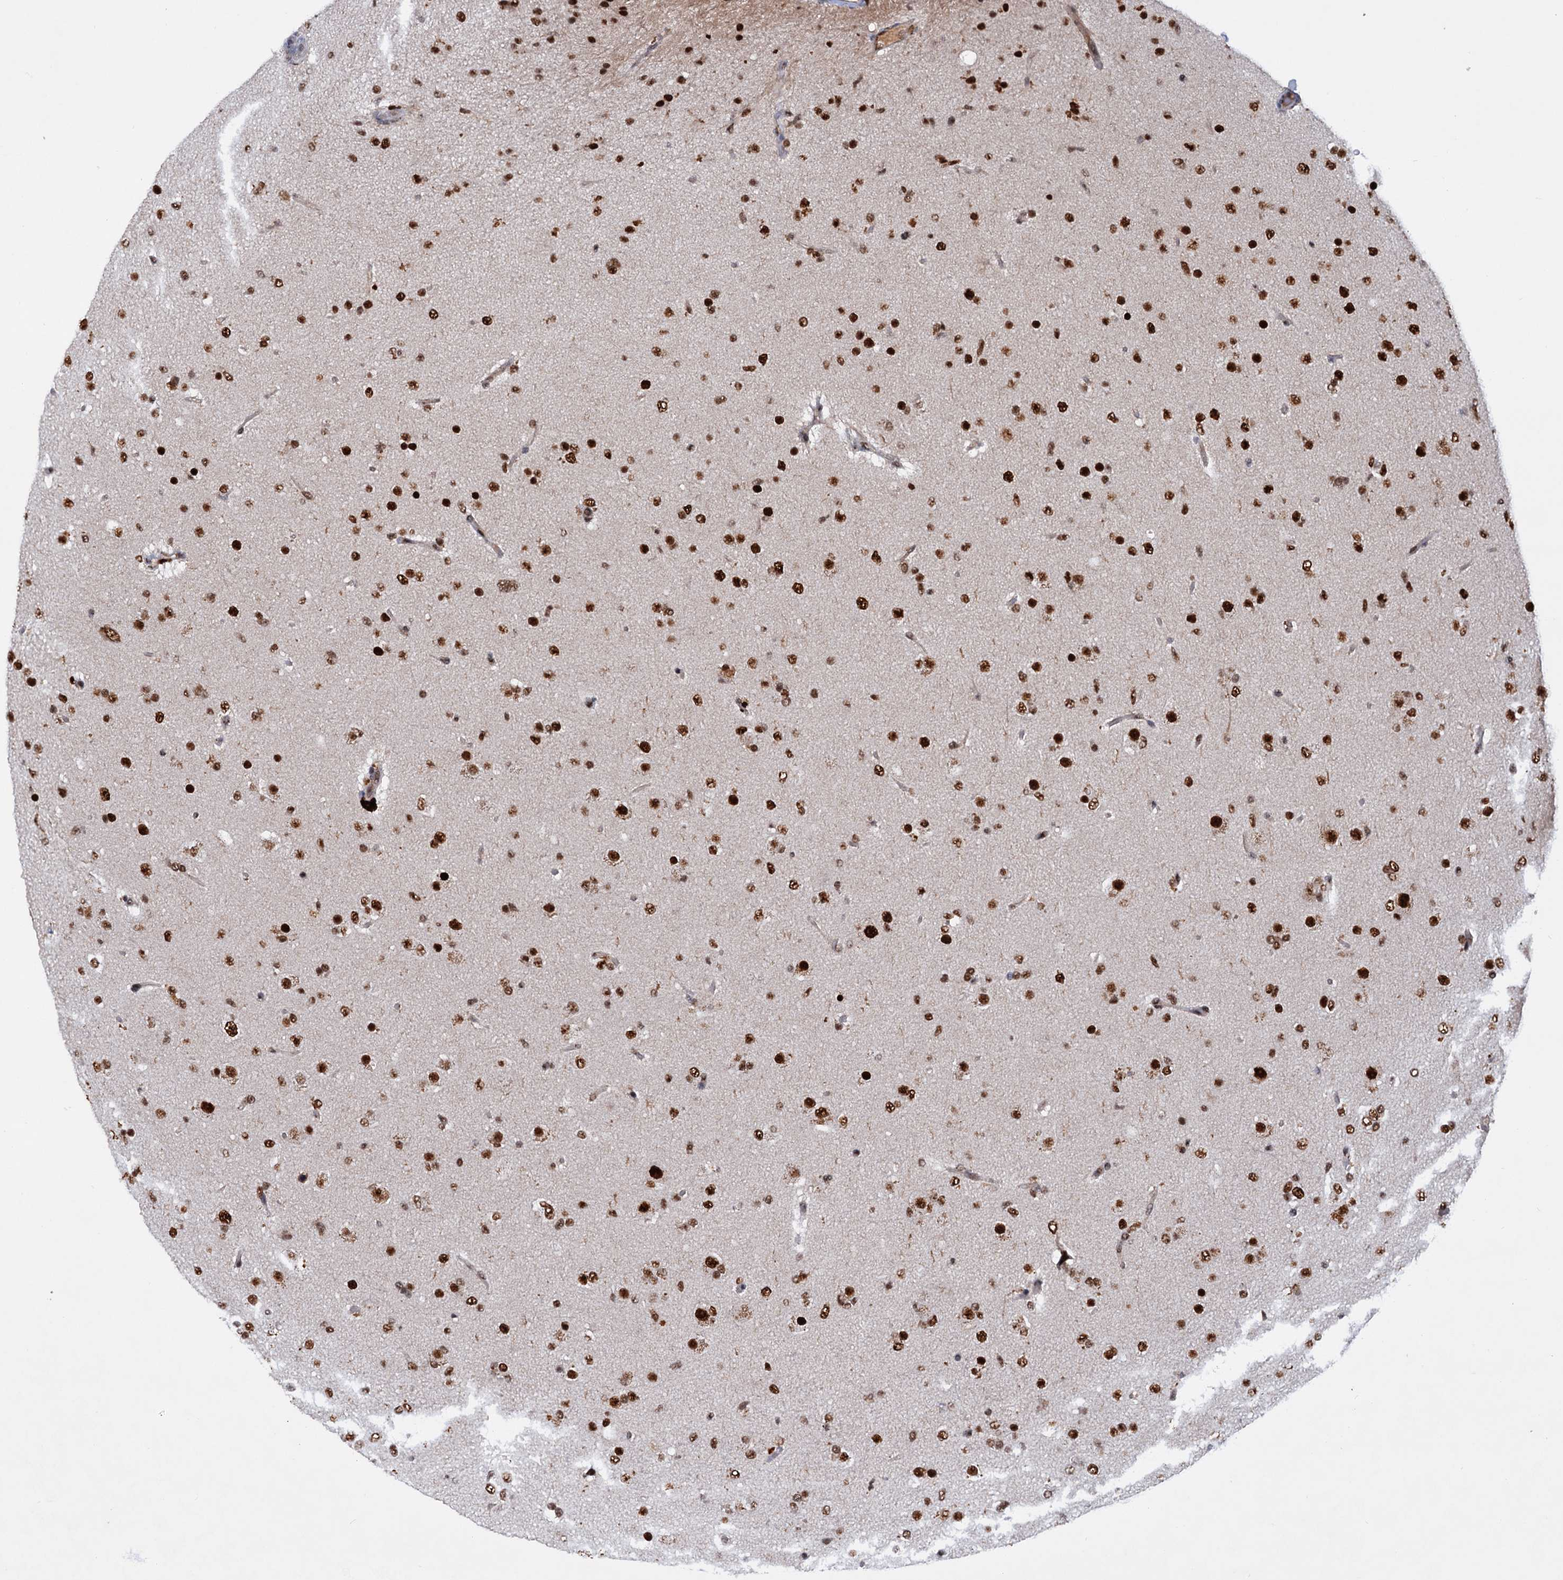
{"staining": {"intensity": "strong", "quantity": ">75%", "location": "nuclear"}, "tissue": "glioma", "cell_type": "Tumor cells", "image_type": "cancer", "snomed": [{"axis": "morphology", "description": "Glioma, malignant, Low grade"}, {"axis": "topography", "description": "Brain"}], "caption": "A high-resolution image shows immunohistochemistry (IHC) staining of malignant glioma (low-grade), which exhibits strong nuclear positivity in about >75% of tumor cells.", "gene": "TBC1D12", "patient": {"sex": "male", "age": 65}}